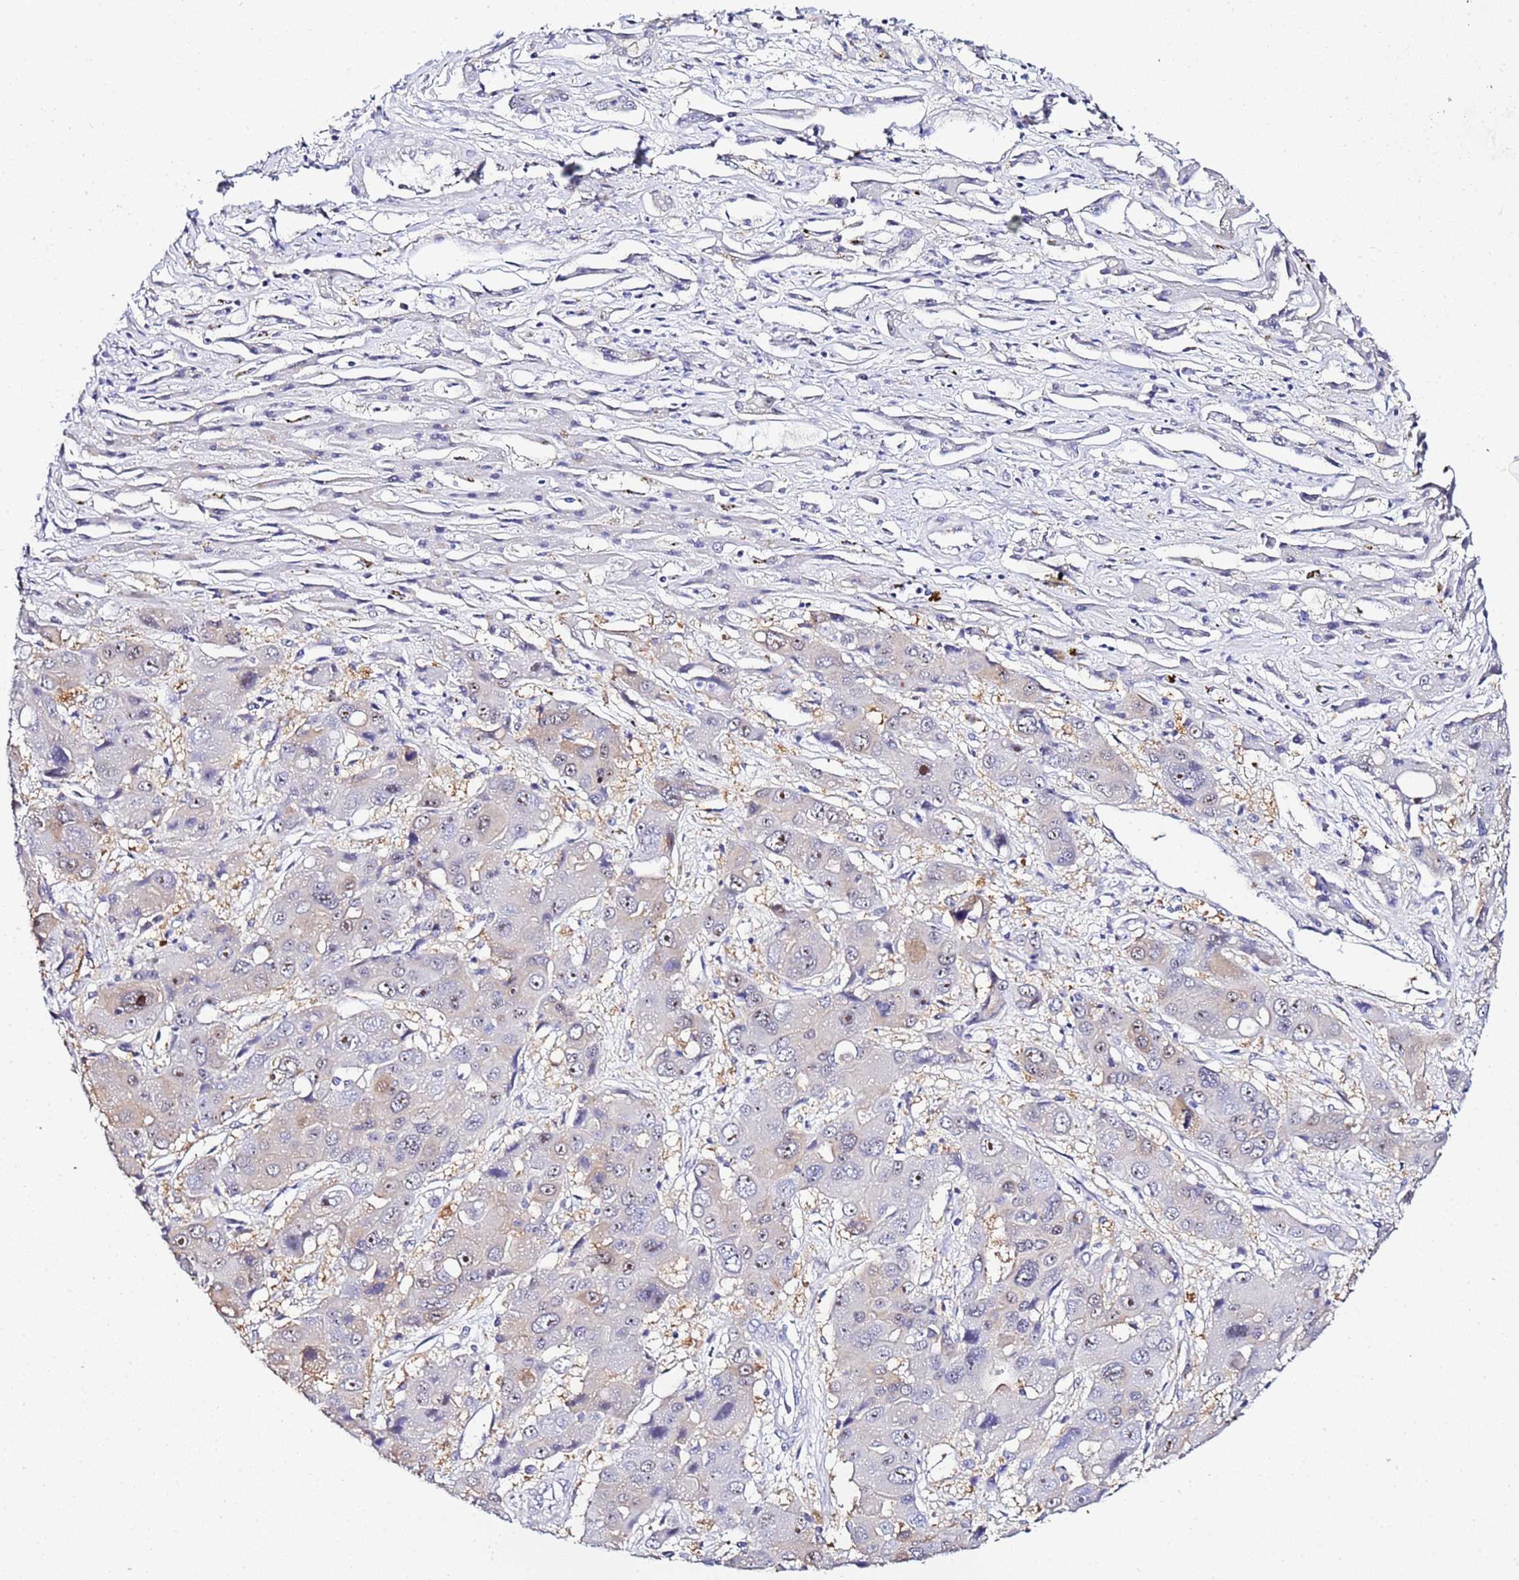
{"staining": {"intensity": "weak", "quantity": "25%-75%", "location": "cytoplasmic/membranous,nuclear"}, "tissue": "liver cancer", "cell_type": "Tumor cells", "image_type": "cancer", "snomed": [{"axis": "morphology", "description": "Cholangiocarcinoma"}, {"axis": "topography", "description": "Liver"}], "caption": "A high-resolution image shows immunohistochemistry staining of liver cancer (cholangiocarcinoma), which demonstrates weak cytoplasmic/membranous and nuclear staining in approximately 25%-75% of tumor cells. The staining was performed using DAB, with brown indicating positive protein expression. Nuclei are stained blue with hematoxylin.", "gene": "ACTL6B", "patient": {"sex": "male", "age": 67}}